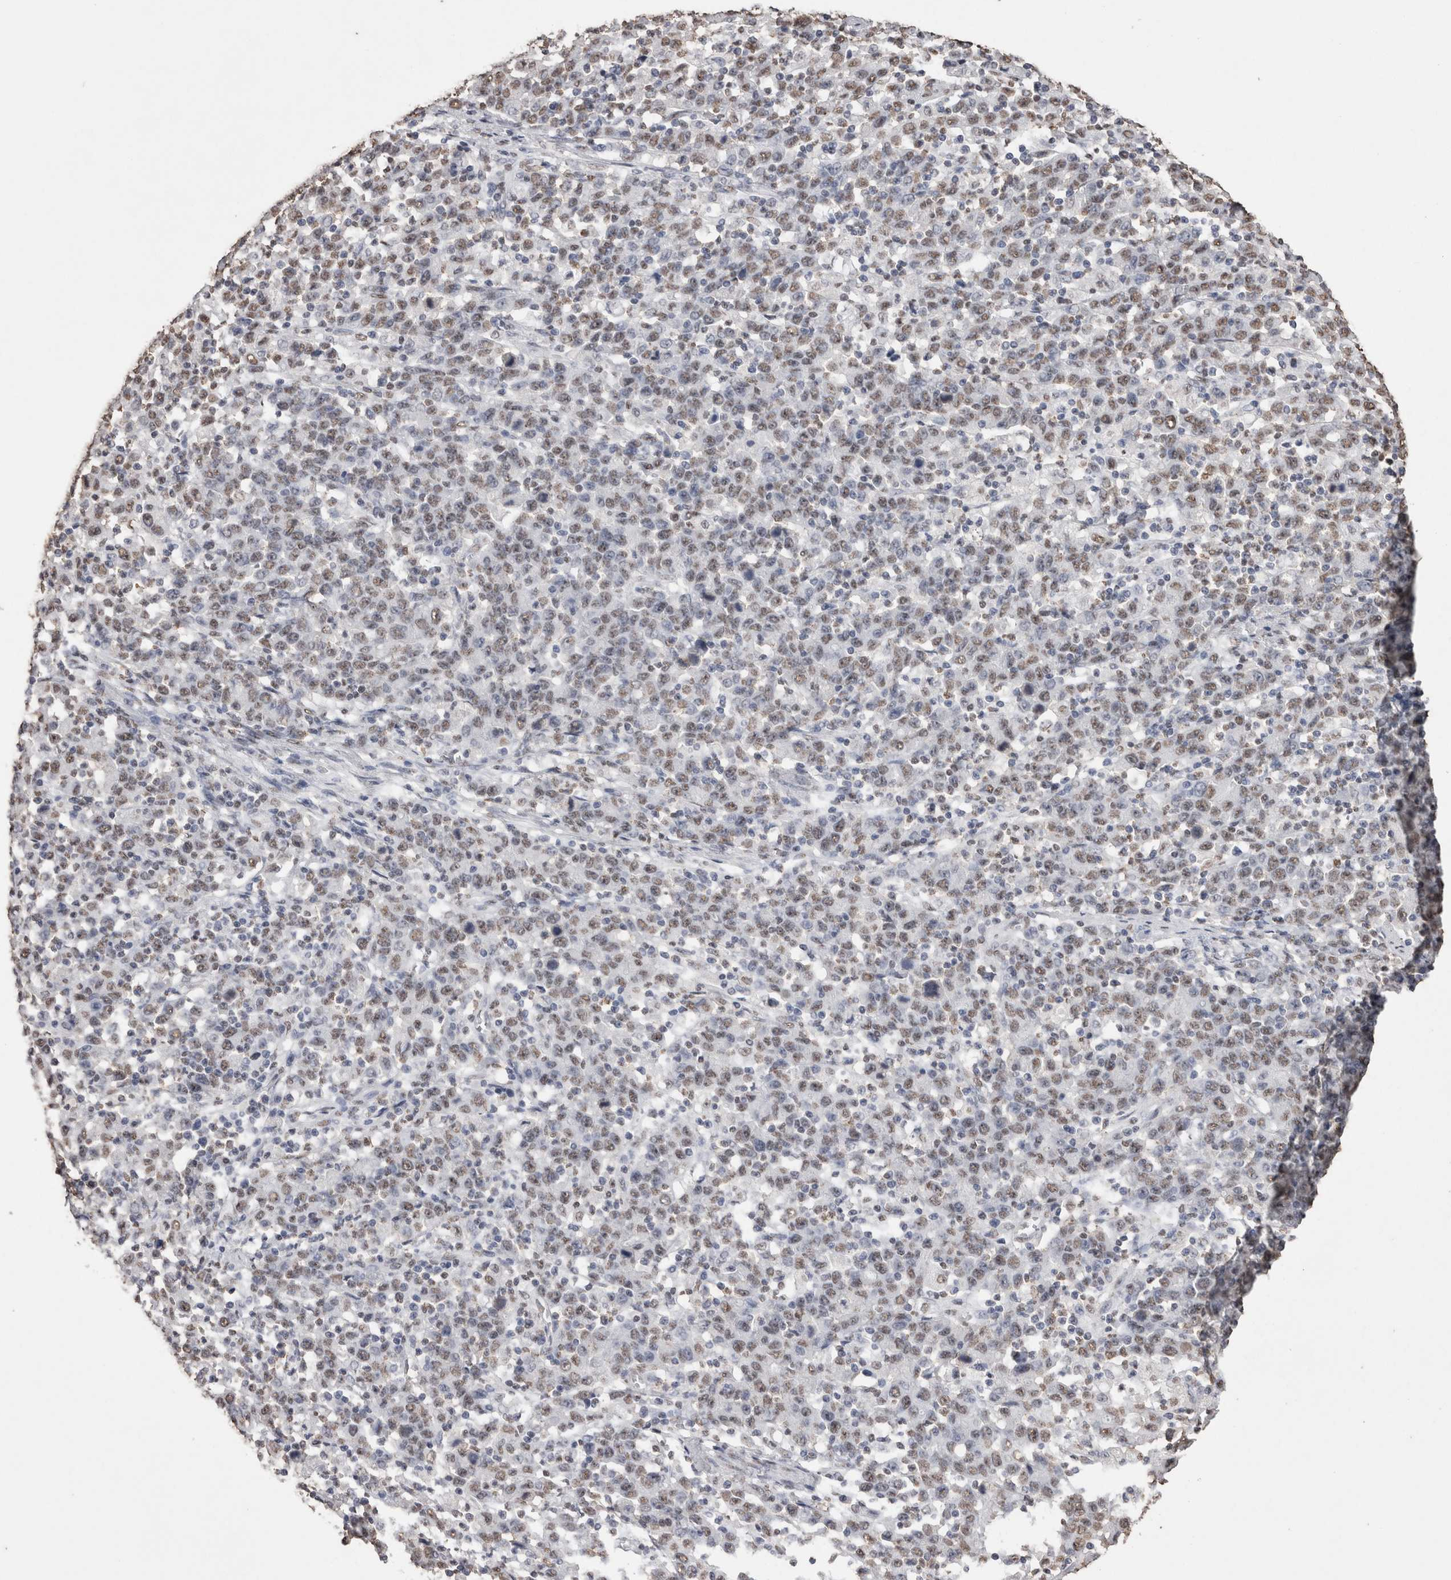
{"staining": {"intensity": "weak", "quantity": "25%-75%", "location": "nuclear"}, "tissue": "stomach cancer", "cell_type": "Tumor cells", "image_type": "cancer", "snomed": [{"axis": "morphology", "description": "Adenocarcinoma, NOS"}, {"axis": "topography", "description": "Stomach, upper"}], "caption": "Immunohistochemical staining of human stomach cancer shows low levels of weak nuclear protein staining in approximately 25%-75% of tumor cells.", "gene": "NTHL1", "patient": {"sex": "male", "age": 69}}